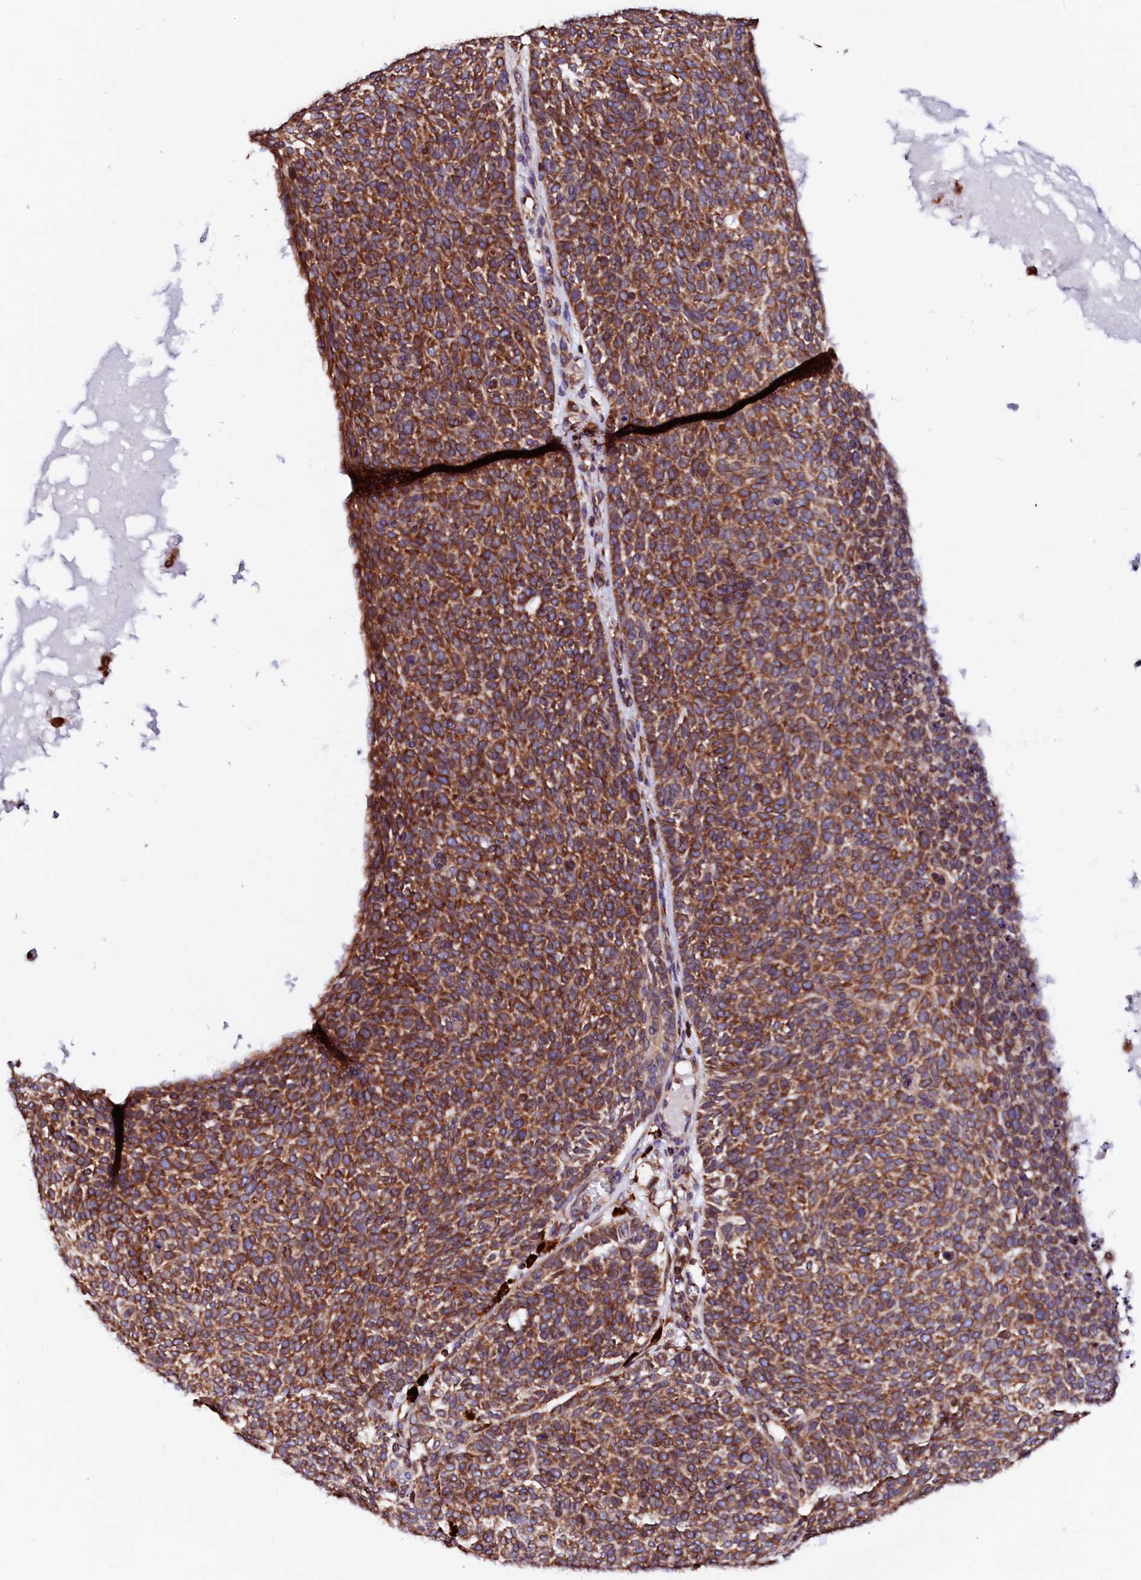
{"staining": {"intensity": "strong", "quantity": ">75%", "location": "cytoplasmic/membranous"}, "tissue": "skin cancer", "cell_type": "Tumor cells", "image_type": "cancer", "snomed": [{"axis": "morphology", "description": "Squamous cell carcinoma, NOS"}, {"axis": "topography", "description": "Skin"}], "caption": "Tumor cells display high levels of strong cytoplasmic/membranous positivity in about >75% of cells in human skin squamous cell carcinoma. Immunohistochemistry (ihc) stains the protein in brown and the nuclei are stained blue.", "gene": "DERL1", "patient": {"sex": "female", "age": 90}}